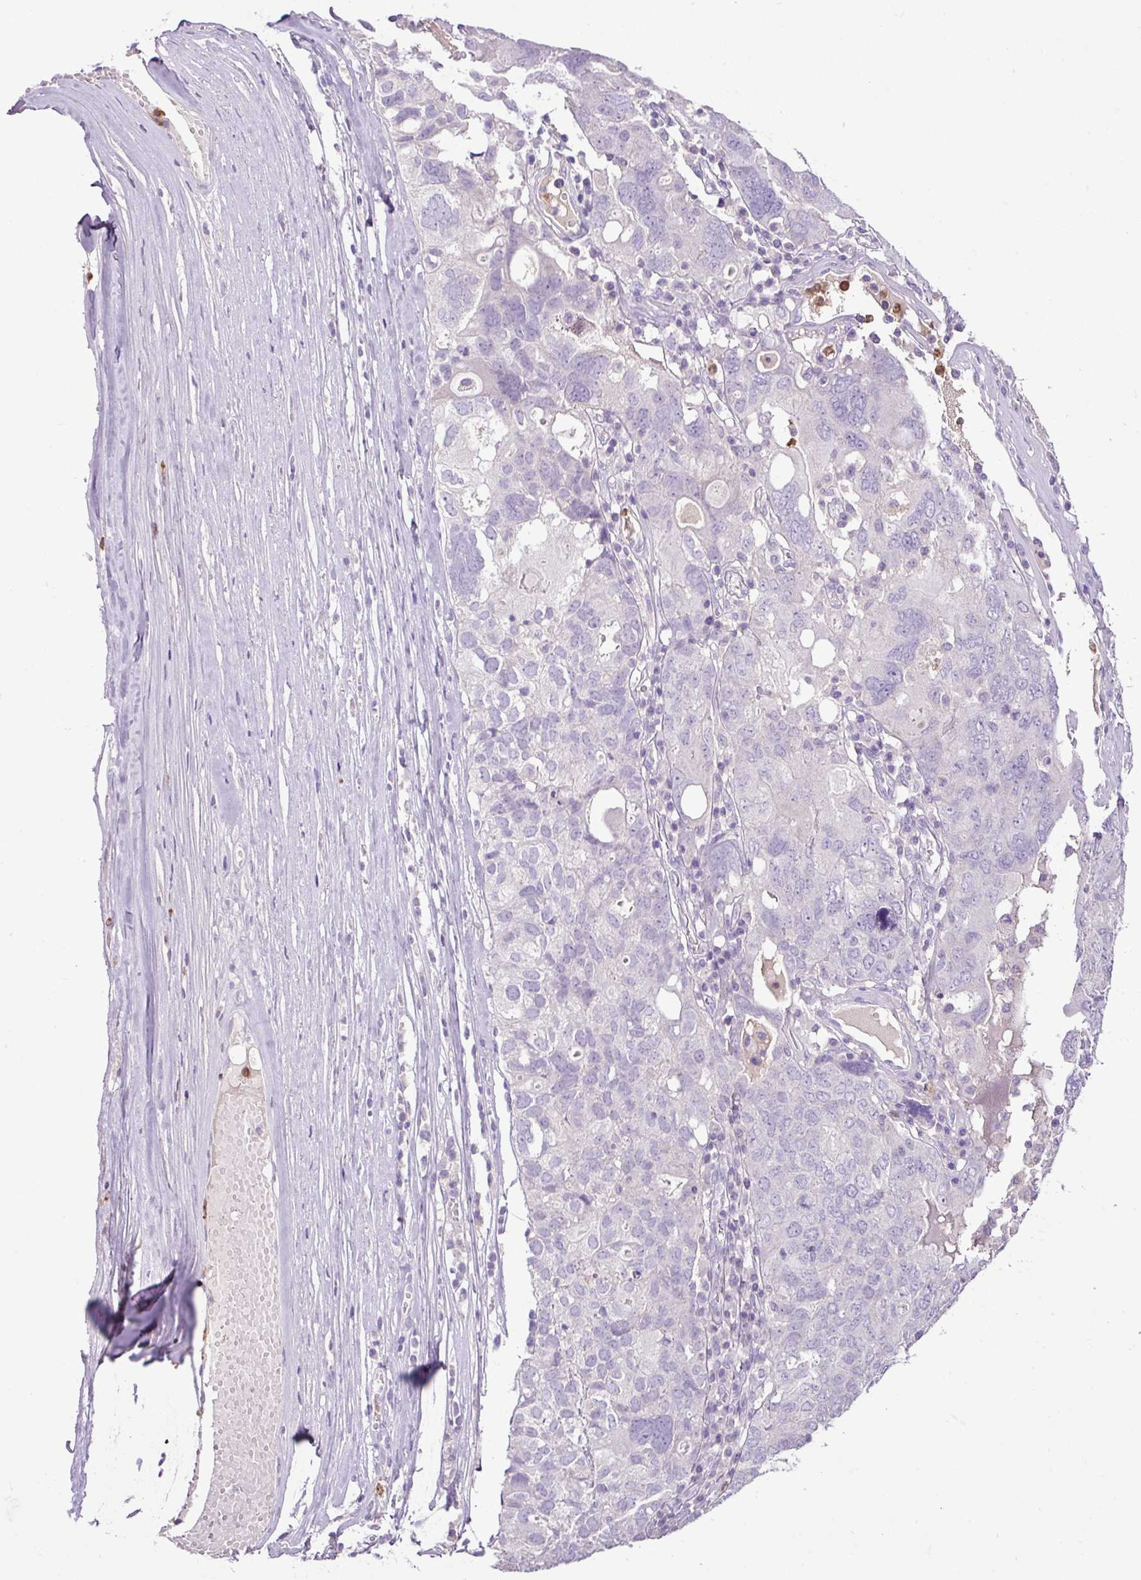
{"staining": {"intensity": "negative", "quantity": "none", "location": "none"}, "tissue": "ovarian cancer", "cell_type": "Tumor cells", "image_type": "cancer", "snomed": [{"axis": "morphology", "description": "Carcinoma, endometroid"}, {"axis": "topography", "description": "Ovary"}], "caption": "IHC of ovarian endometroid carcinoma reveals no expression in tumor cells.", "gene": "HTR3E", "patient": {"sex": "female", "age": 62}}